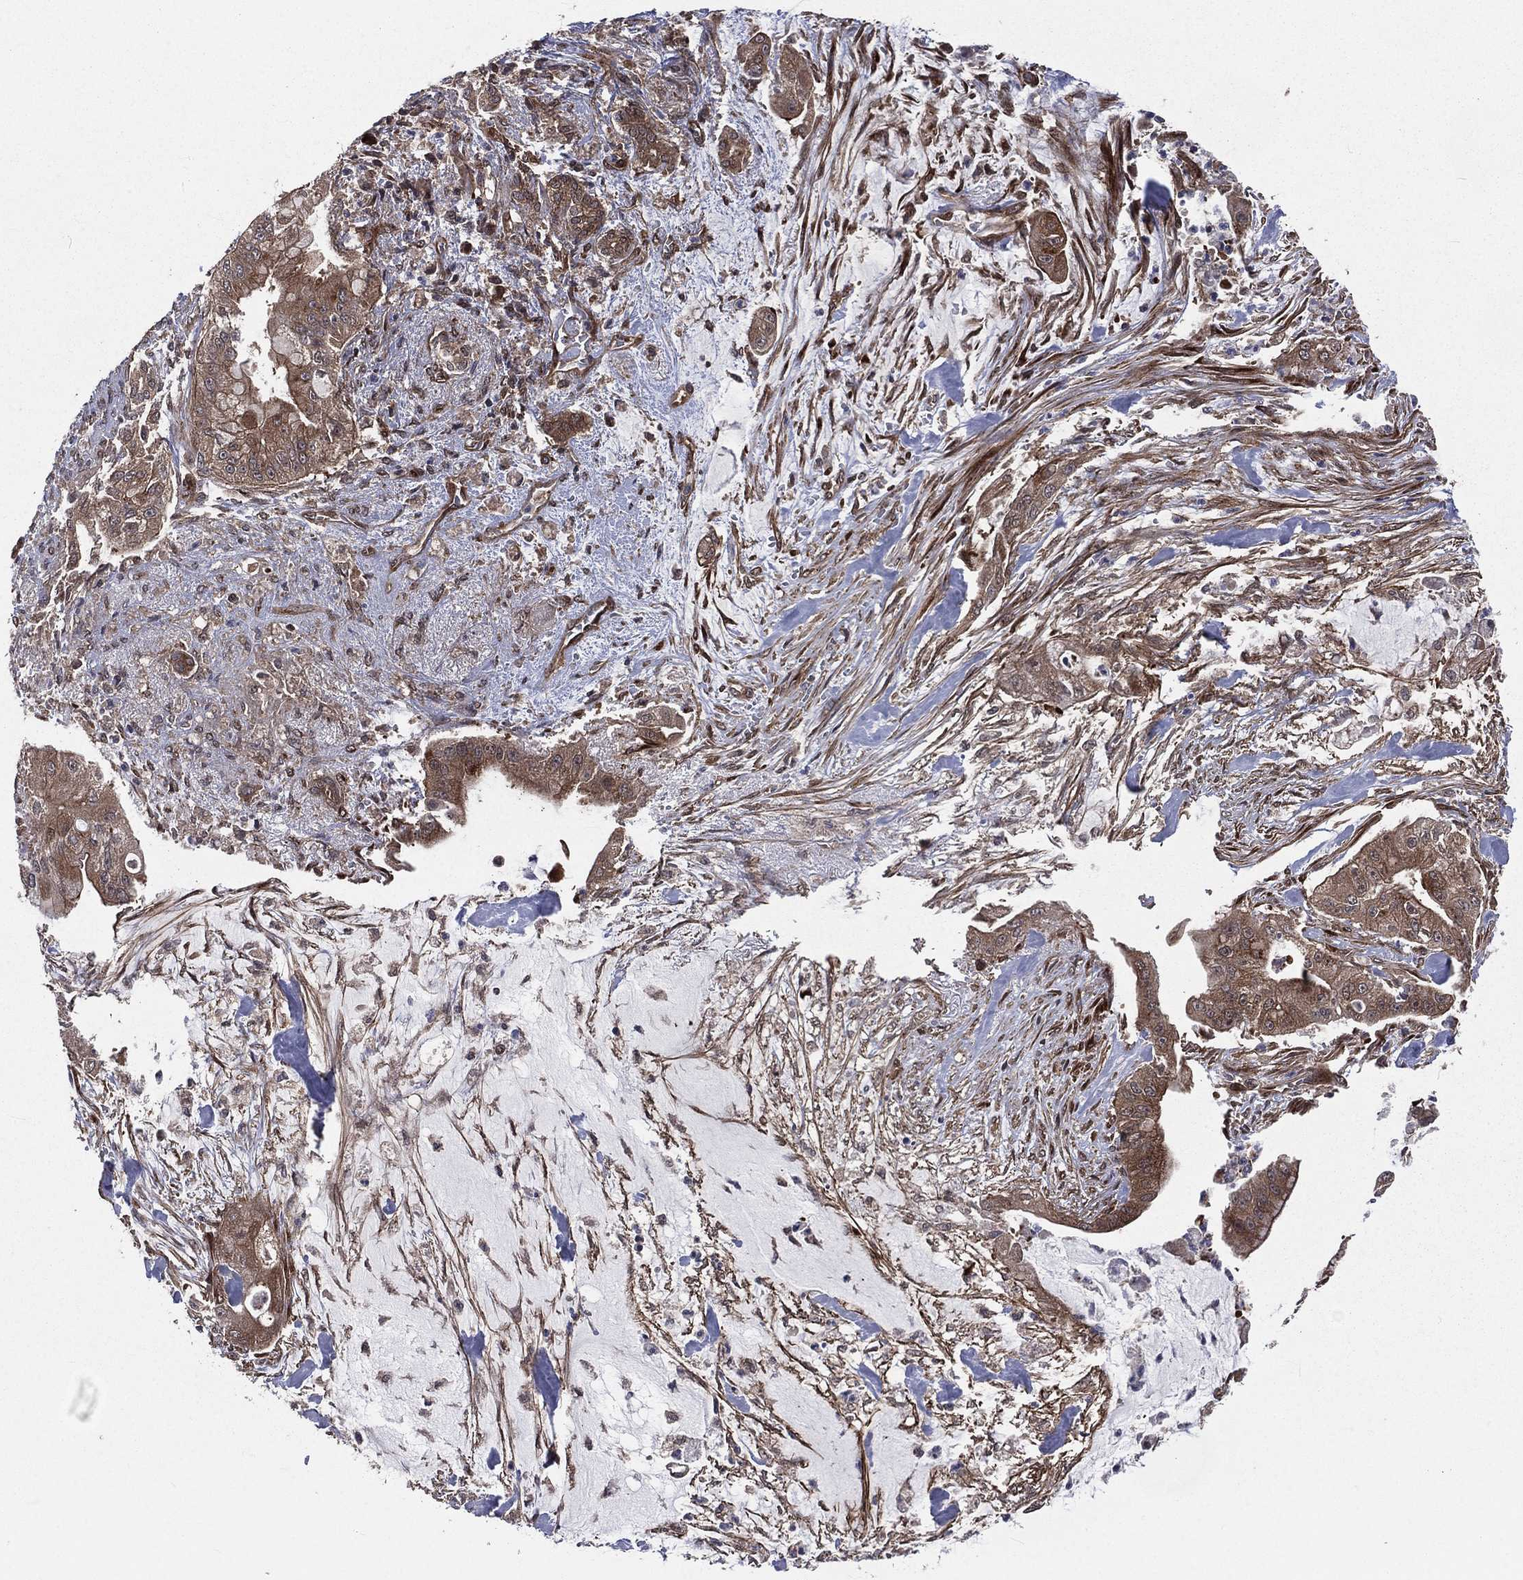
{"staining": {"intensity": "moderate", "quantity": ">75%", "location": "cytoplasmic/membranous"}, "tissue": "pancreatic cancer", "cell_type": "Tumor cells", "image_type": "cancer", "snomed": [{"axis": "morphology", "description": "Normal tissue, NOS"}, {"axis": "morphology", "description": "Inflammation, NOS"}, {"axis": "morphology", "description": "Adenocarcinoma, NOS"}, {"axis": "topography", "description": "Pancreas"}], "caption": "Immunohistochemical staining of human pancreatic cancer displays medium levels of moderate cytoplasmic/membranous protein expression in approximately >75% of tumor cells. Ihc stains the protein of interest in brown and the nuclei are stained blue.", "gene": "ARL3", "patient": {"sex": "male", "age": 57}}